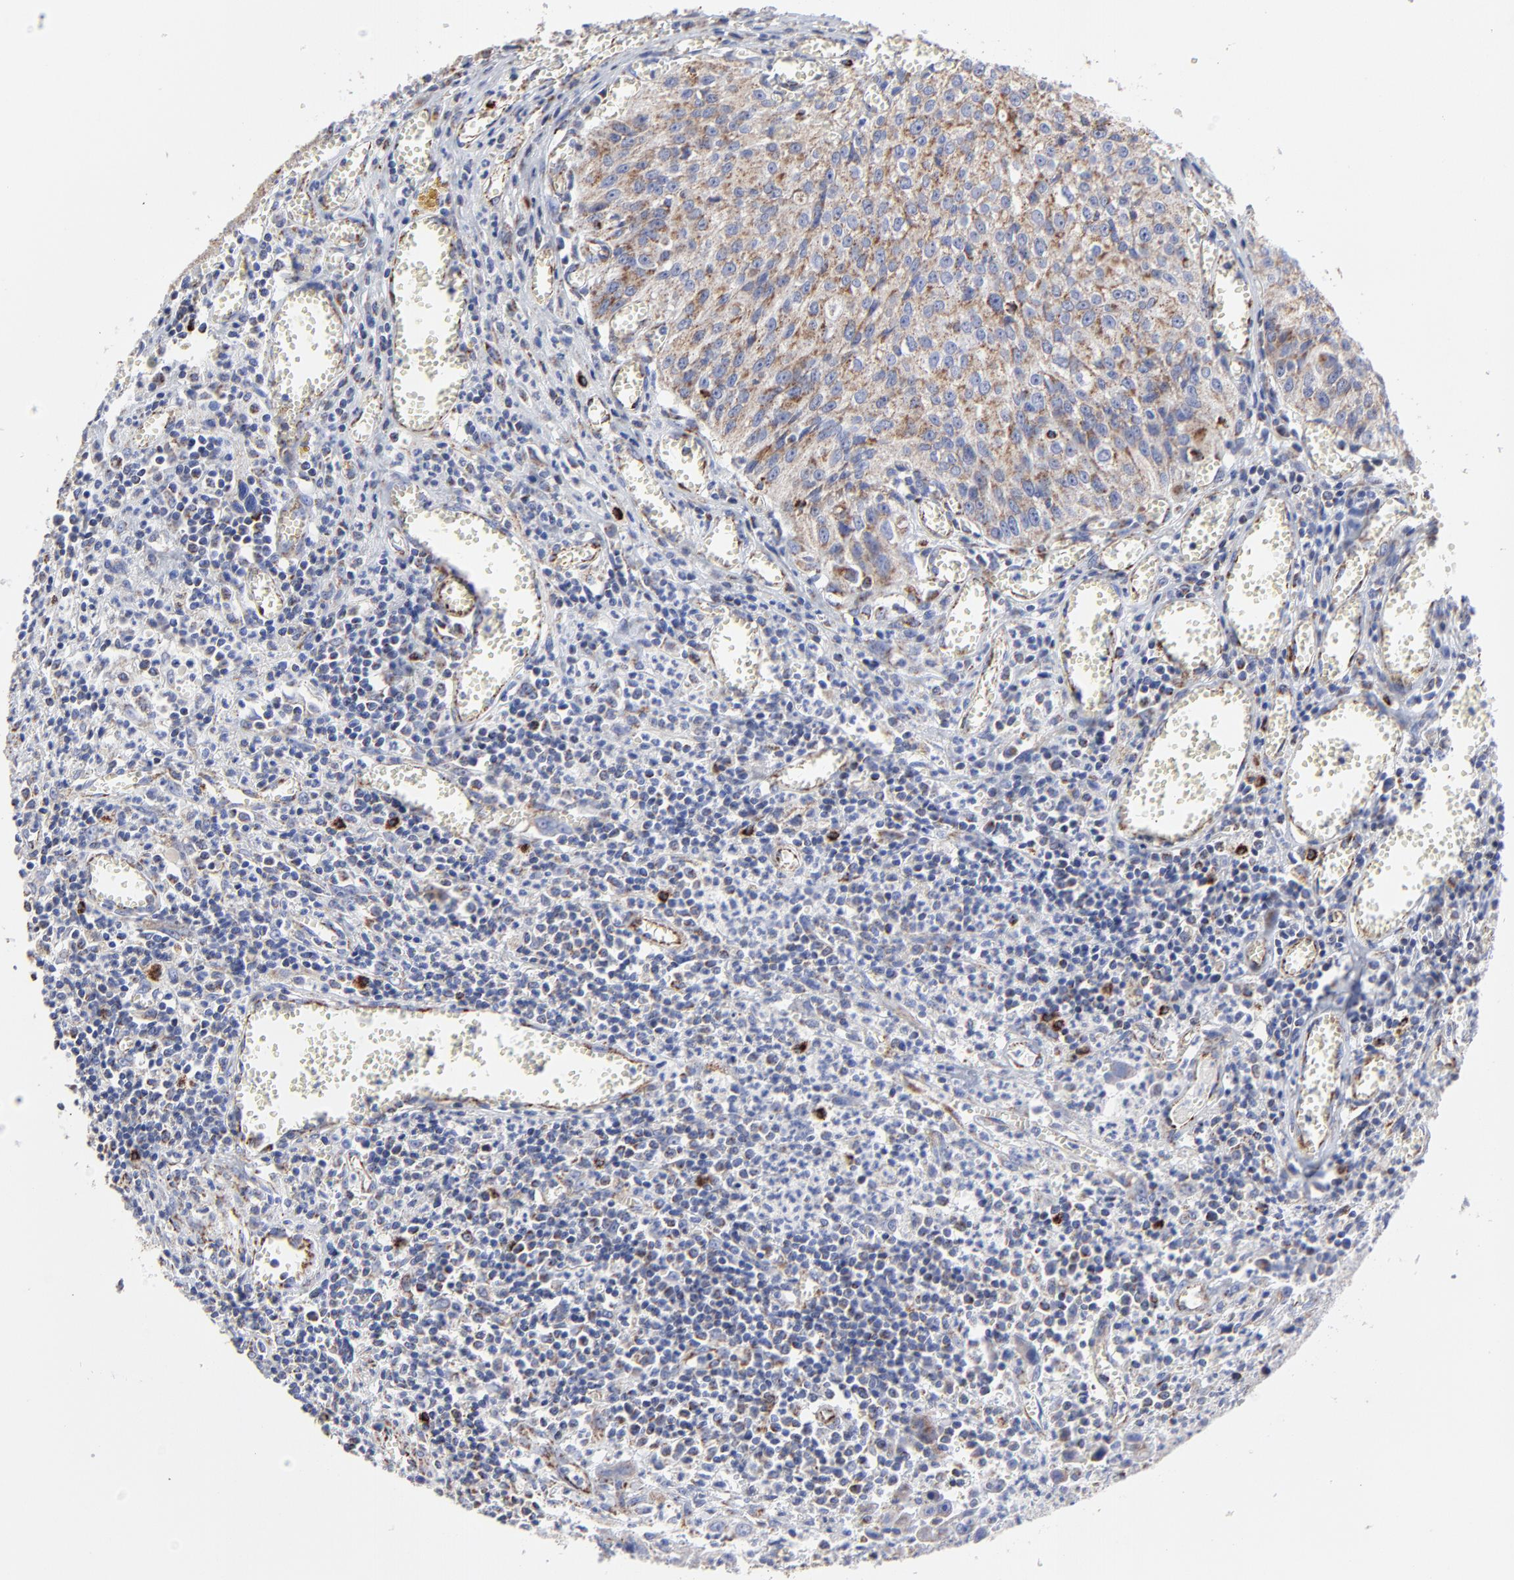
{"staining": {"intensity": "moderate", "quantity": ">75%", "location": "cytoplasmic/membranous"}, "tissue": "urothelial cancer", "cell_type": "Tumor cells", "image_type": "cancer", "snomed": [{"axis": "morphology", "description": "Urothelial carcinoma, High grade"}, {"axis": "topography", "description": "Urinary bladder"}], "caption": "The immunohistochemical stain shows moderate cytoplasmic/membranous staining in tumor cells of urothelial carcinoma (high-grade) tissue.", "gene": "PINK1", "patient": {"sex": "male", "age": 66}}